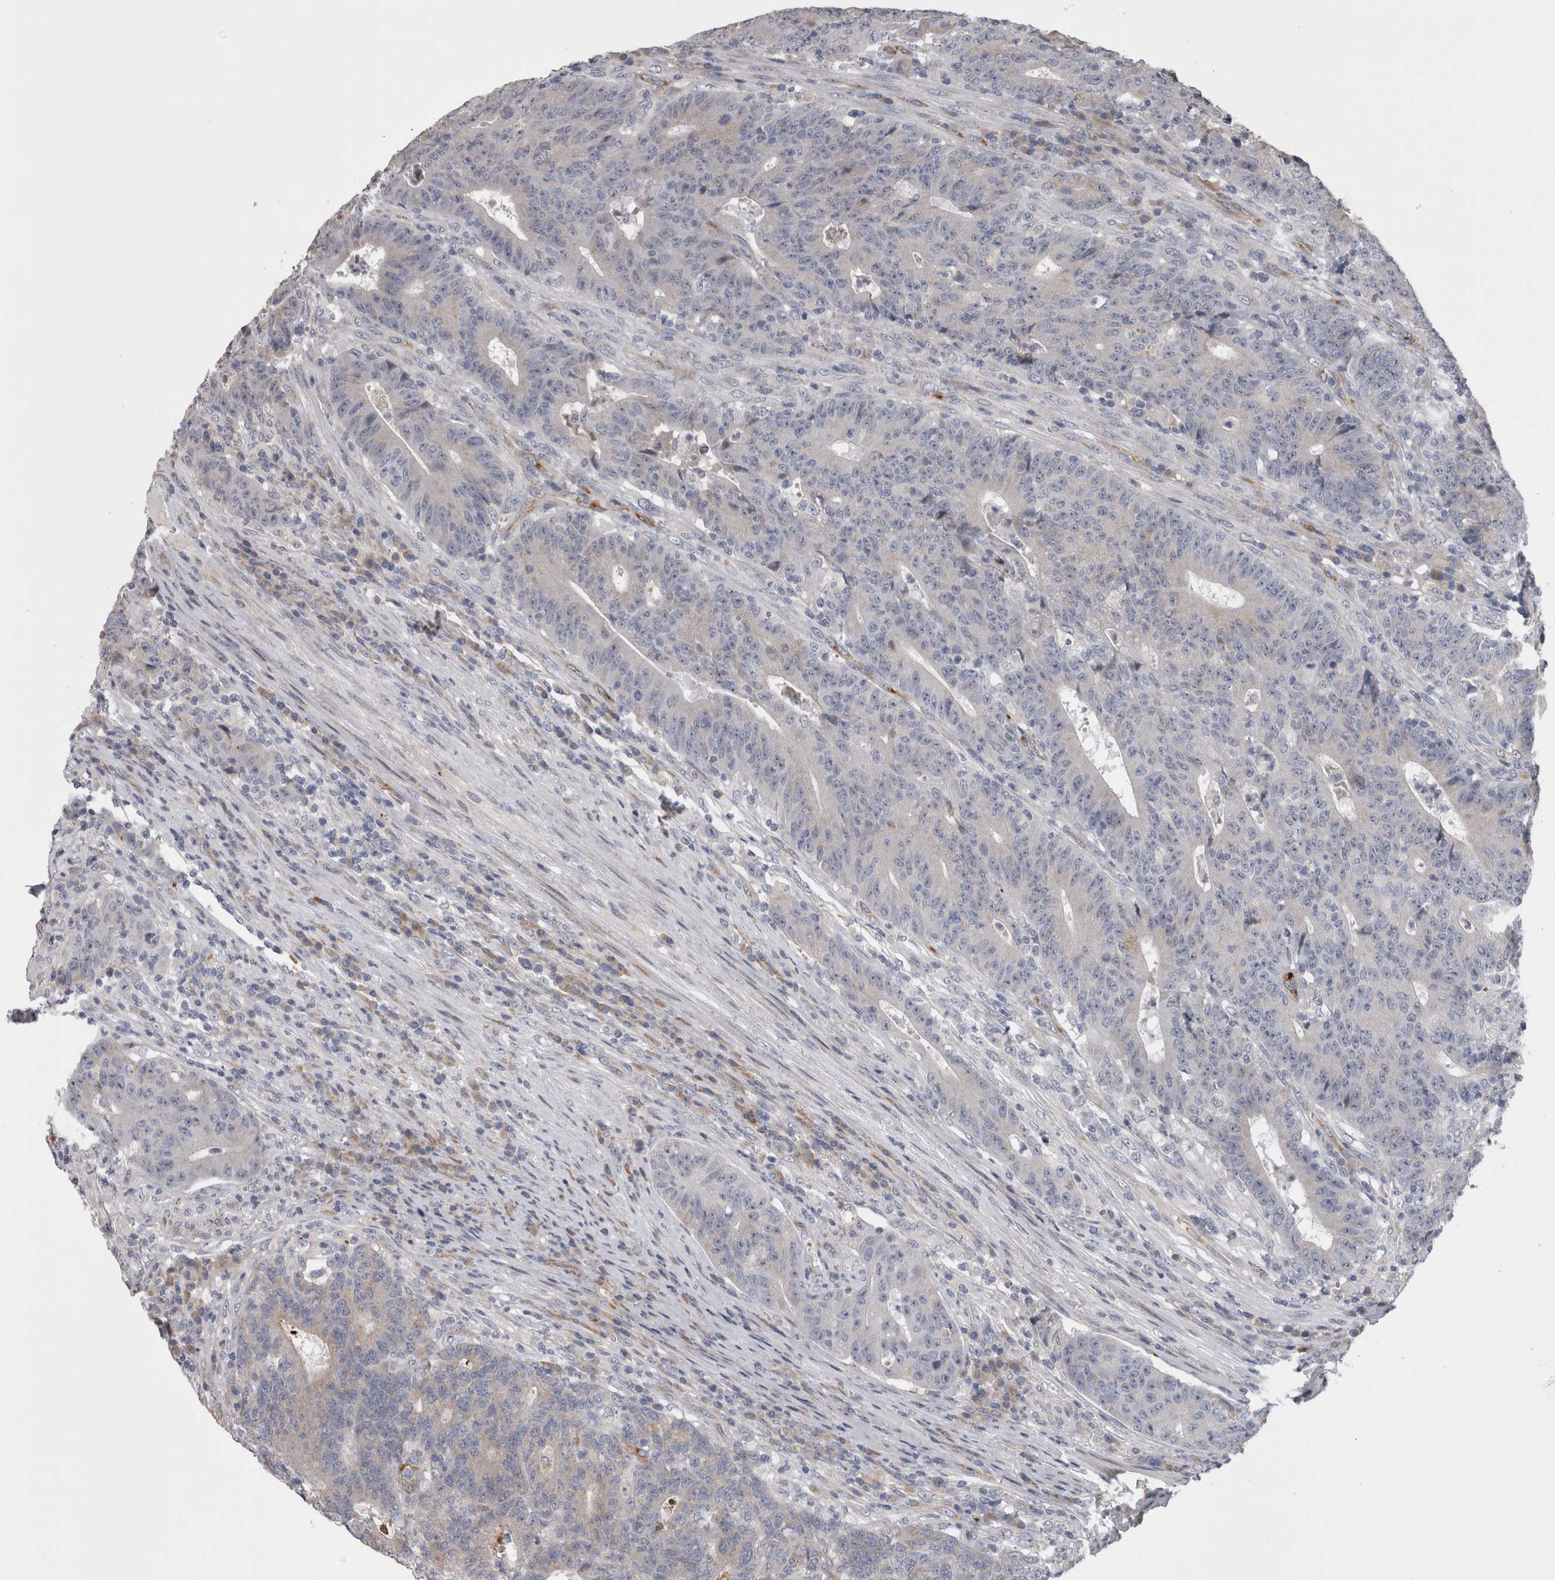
{"staining": {"intensity": "moderate", "quantity": "<25%", "location": "cytoplasmic/membranous"}, "tissue": "colorectal cancer", "cell_type": "Tumor cells", "image_type": "cancer", "snomed": [{"axis": "morphology", "description": "Normal tissue, NOS"}, {"axis": "morphology", "description": "Adenocarcinoma, NOS"}, {"axis": "topography", "description": "Colon"}], "caption": "The immunohistochemical stain highlights moderate cytoplasmic/membranous positivity in tumor cells of adenocarcinoma (colorectal) tissue. The protein of interest is shown in brown color, while the nuclei are stained blue.", "gene": "STC1", "patient": {"sex": "female", "age": 75}}